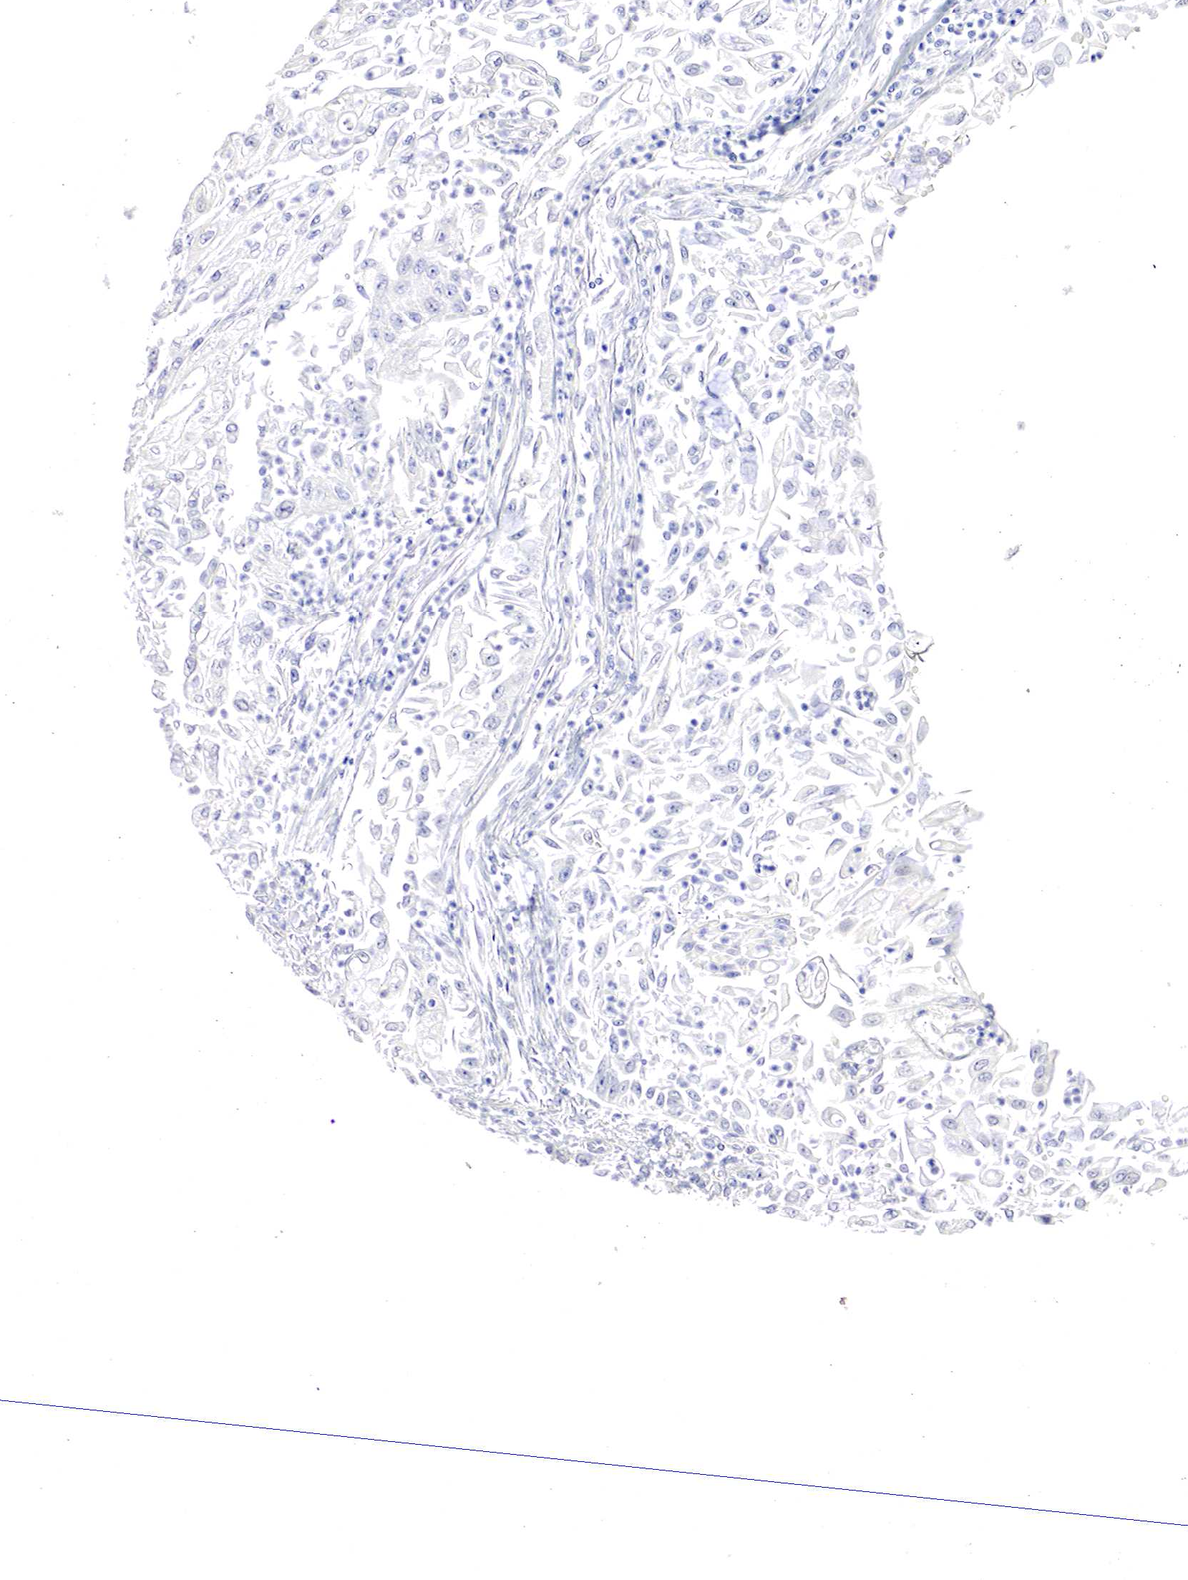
{"staining": {"intensity": "negative", "quantity": "none", "location": "none"}, "tissue": "endometrial cancer", "cell_type": "Tumor cells", "image_type": "cancer", "snomed": [{"axis": "morphology", "description": "Adenocarcinoma, NOS"}, {"axis": "topography", "description": "Endometrium"}], "caption": "DAB (3,3'-diaminobenzidine) immunohistochemical staining of endometrial cancer reveals no significant staining in tumor cells. (DAB (3,3'-diaminobenzidine) immunohistochemistry visualized using brightfield microscopy, high magnification).", "gene": "OTC", "patient": {"sex": "female", "age": 75}}